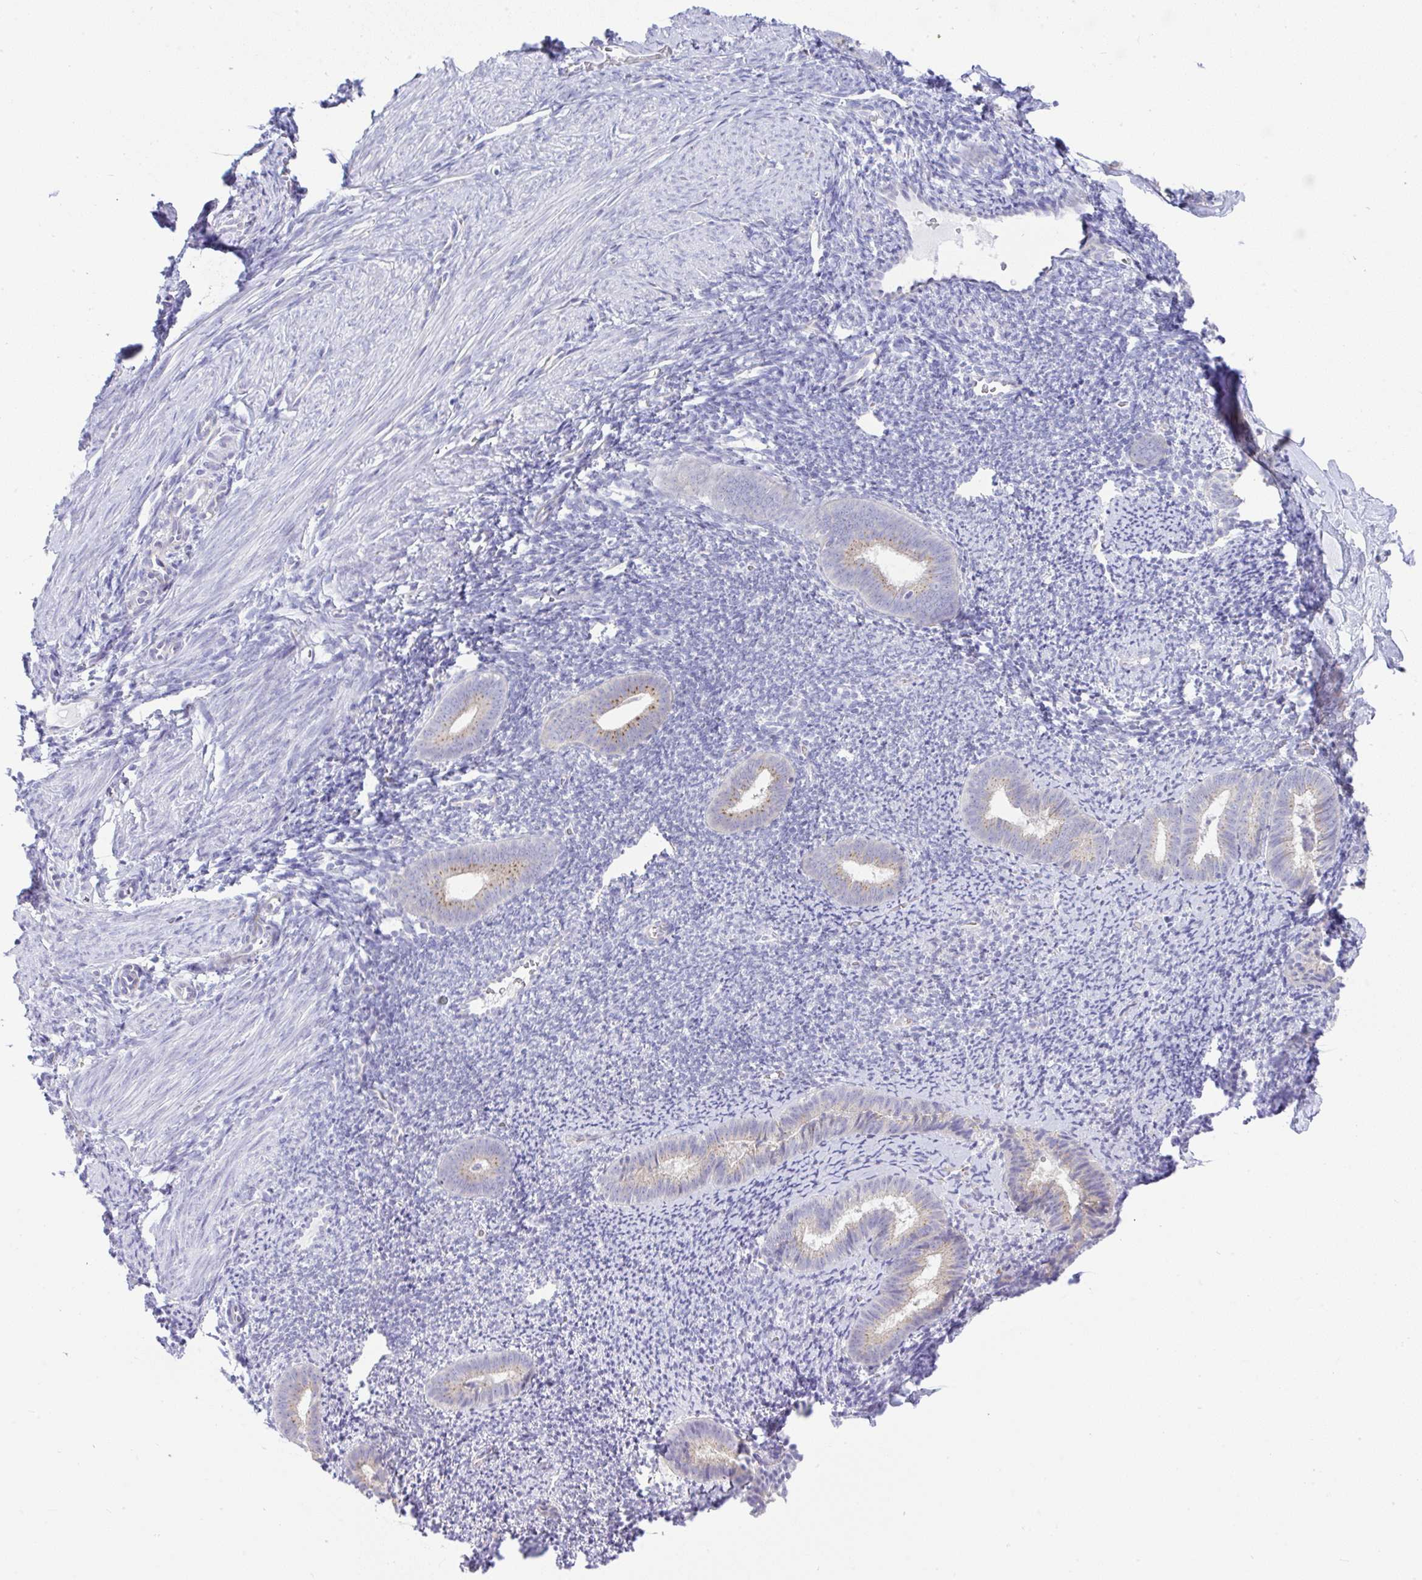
{"staining": {"intensity": "negative", "quantity": "none", "location": "none"}, "tissue": "endometrium", "cell_type": "Cells in endometrial stroma", "image_type": "normal", "snomed": [{"axis": "morphology", "description": "Normal tissue, NOS"}, {"axis": "topography", "description": "Endometrium"}], "caption": "Micrograph shows no protein positivity in cells in endometrial stroma of normal endometrium.", "gene": "FAM177A1", "patient": {"sex": "female", "age": 39}}